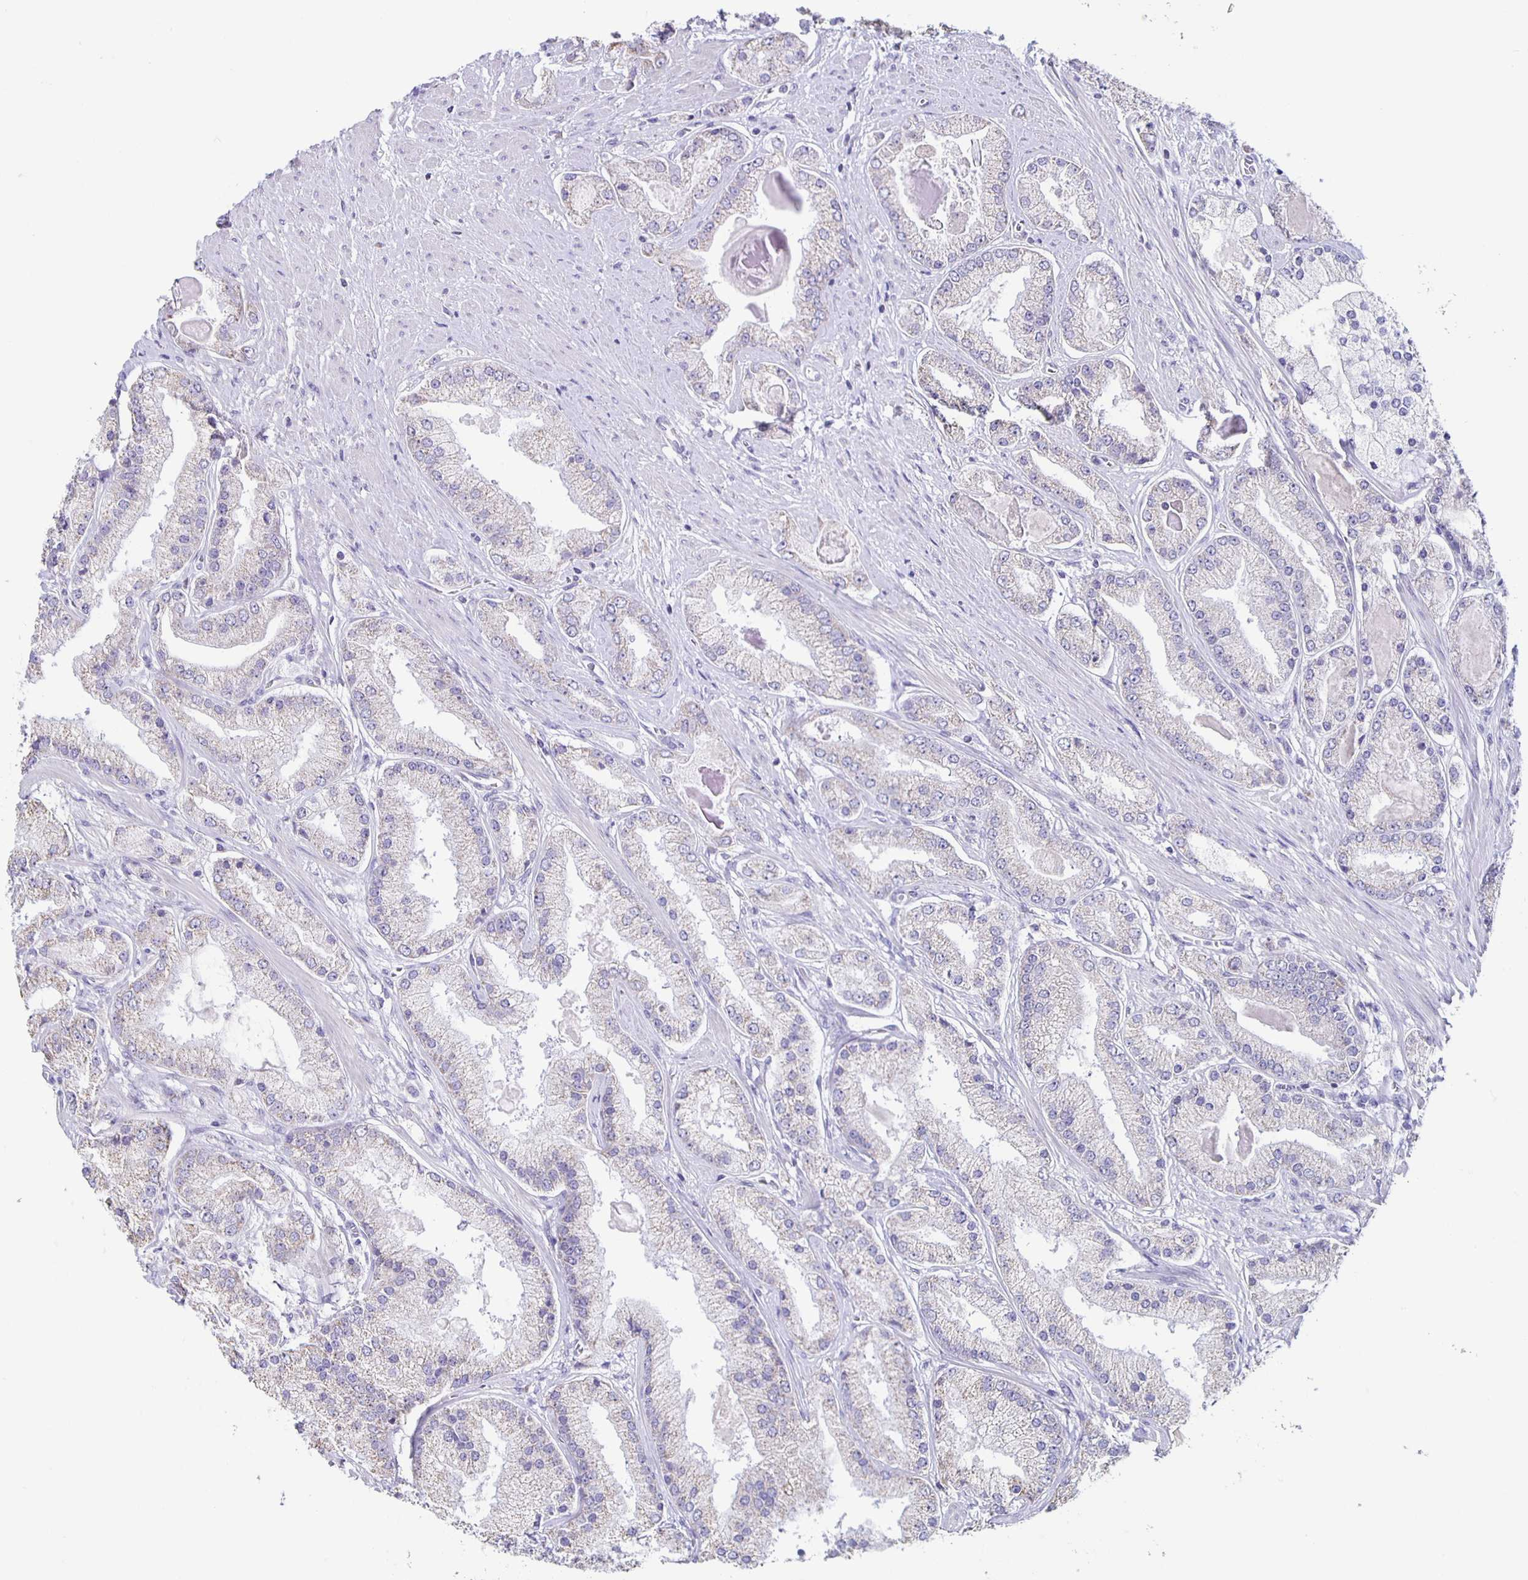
{"staining": {"intensity": "negative", "quantity": "none", "location": "none"}, "tissue": "prostate cancer", "cell_type": "Tumor cells", "image_type": "cancer", "snomed": [{"axis": "morphology", "description": "Adenocarcinoma, High grade"}, {"axis": "topography", "description": "Prostate"}], "caption": "Adenocarcinoma (high-grade) (prostate) stained for a protein using IHC demonstrates no positivity tumor cells.", "gene": "TPPP", "patient": {"sex": "male", "age": 67}}